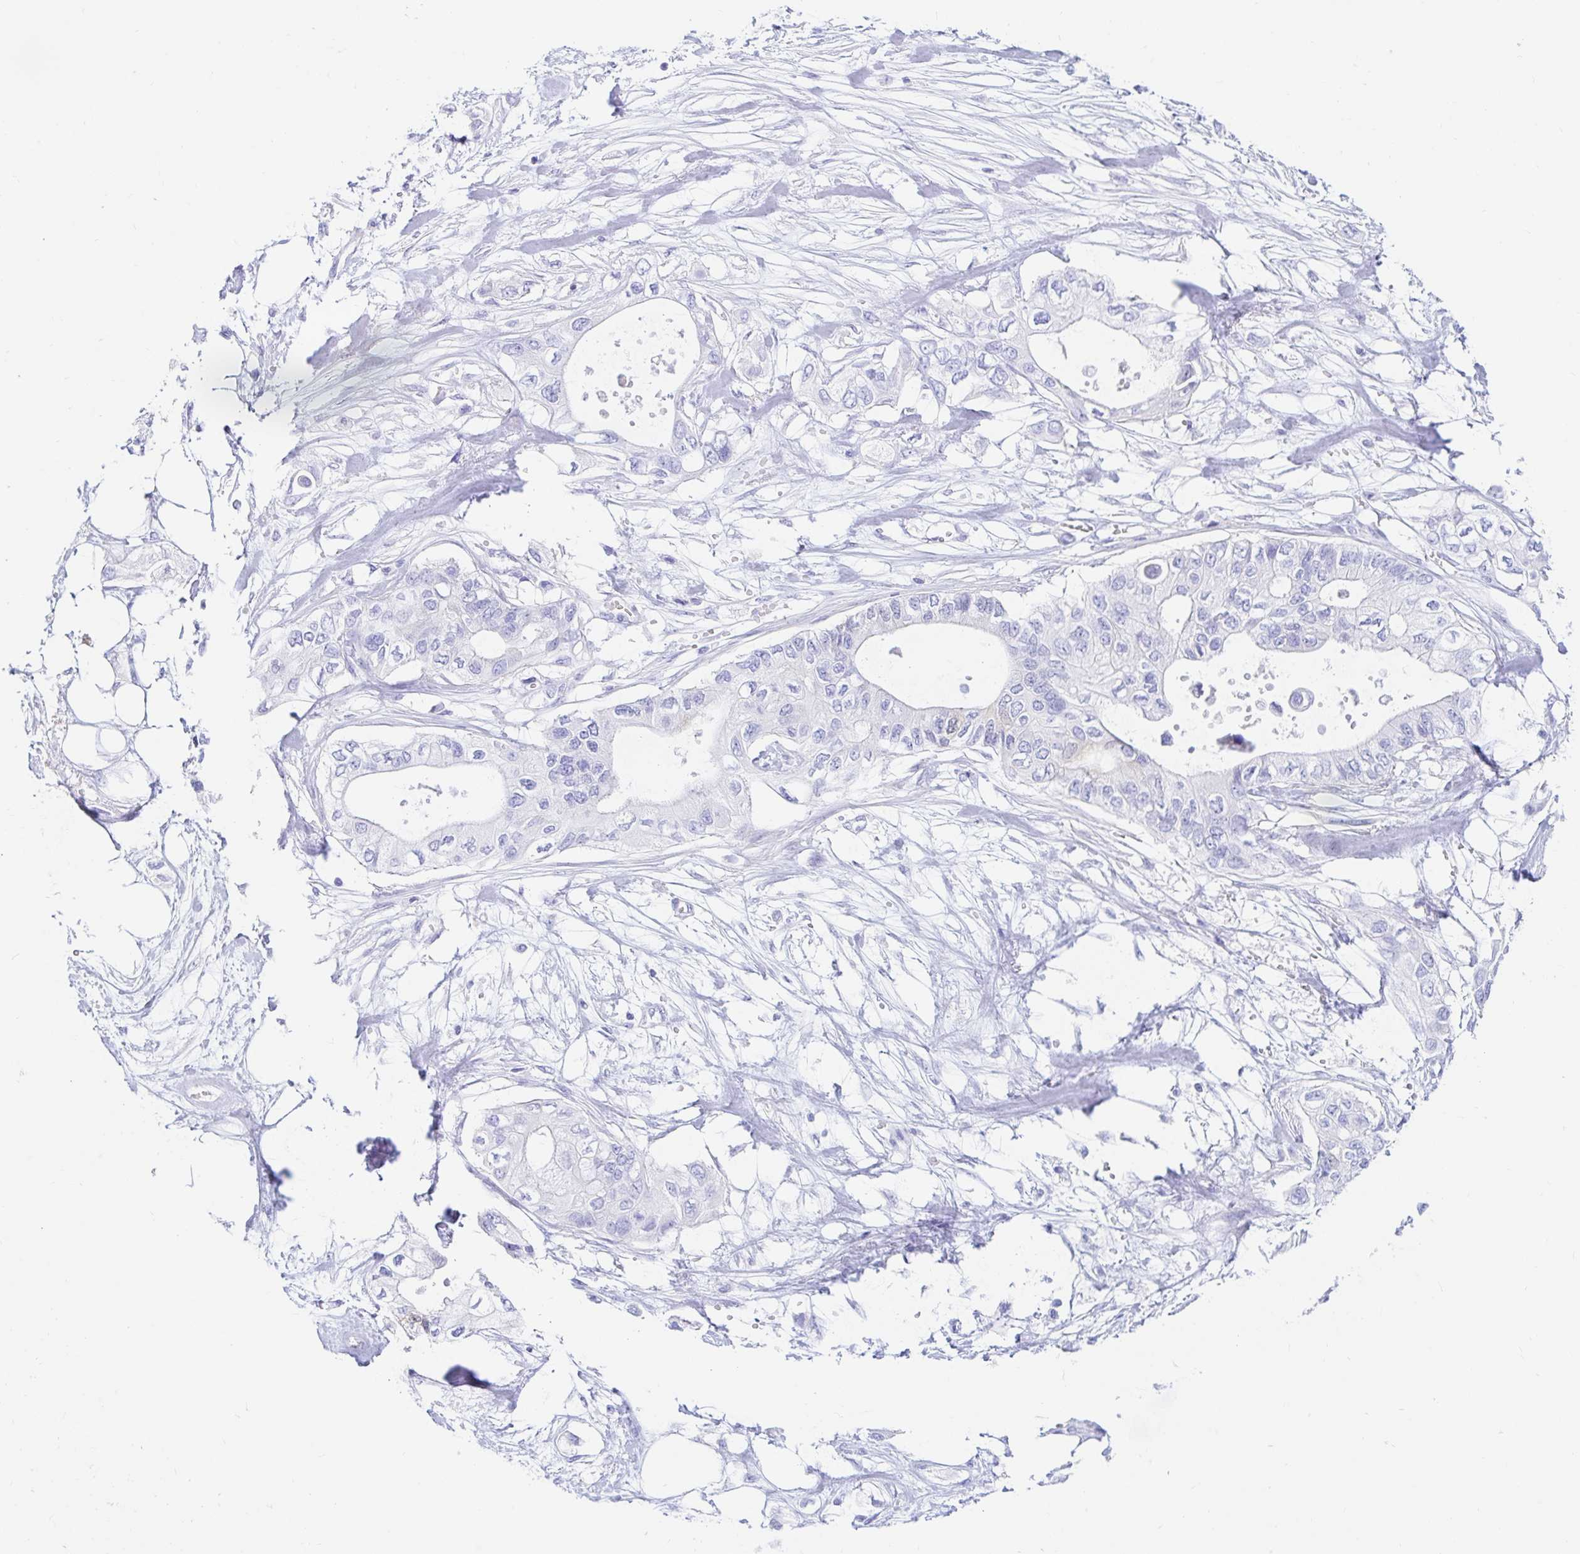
{"staining": {"intensity": "weak", "quantity": "<25%", "location": "cytoplasmic/membranous,nuclear"}, "tissue": "pancreatic cancer", "cell_type": "Tumor cells", "image_type": "cancer", "snomed": [{"axis": "morphology", "description": "Adenocarcinoma, NOS"}, {"axis": "topography", "description": "Pancreas"}], "caption": "Immunohistochemistry of human pancreatic adenocarcinoma displays no expression in tumor cells. Brightfield microscopy of immunohistochemistry (IHC) stained with DAB (brown) and hematoxylin (blue), captured at high magnification.", "gene": "PPP1R1B", "patient": {"sex": "female", "age": 63}}